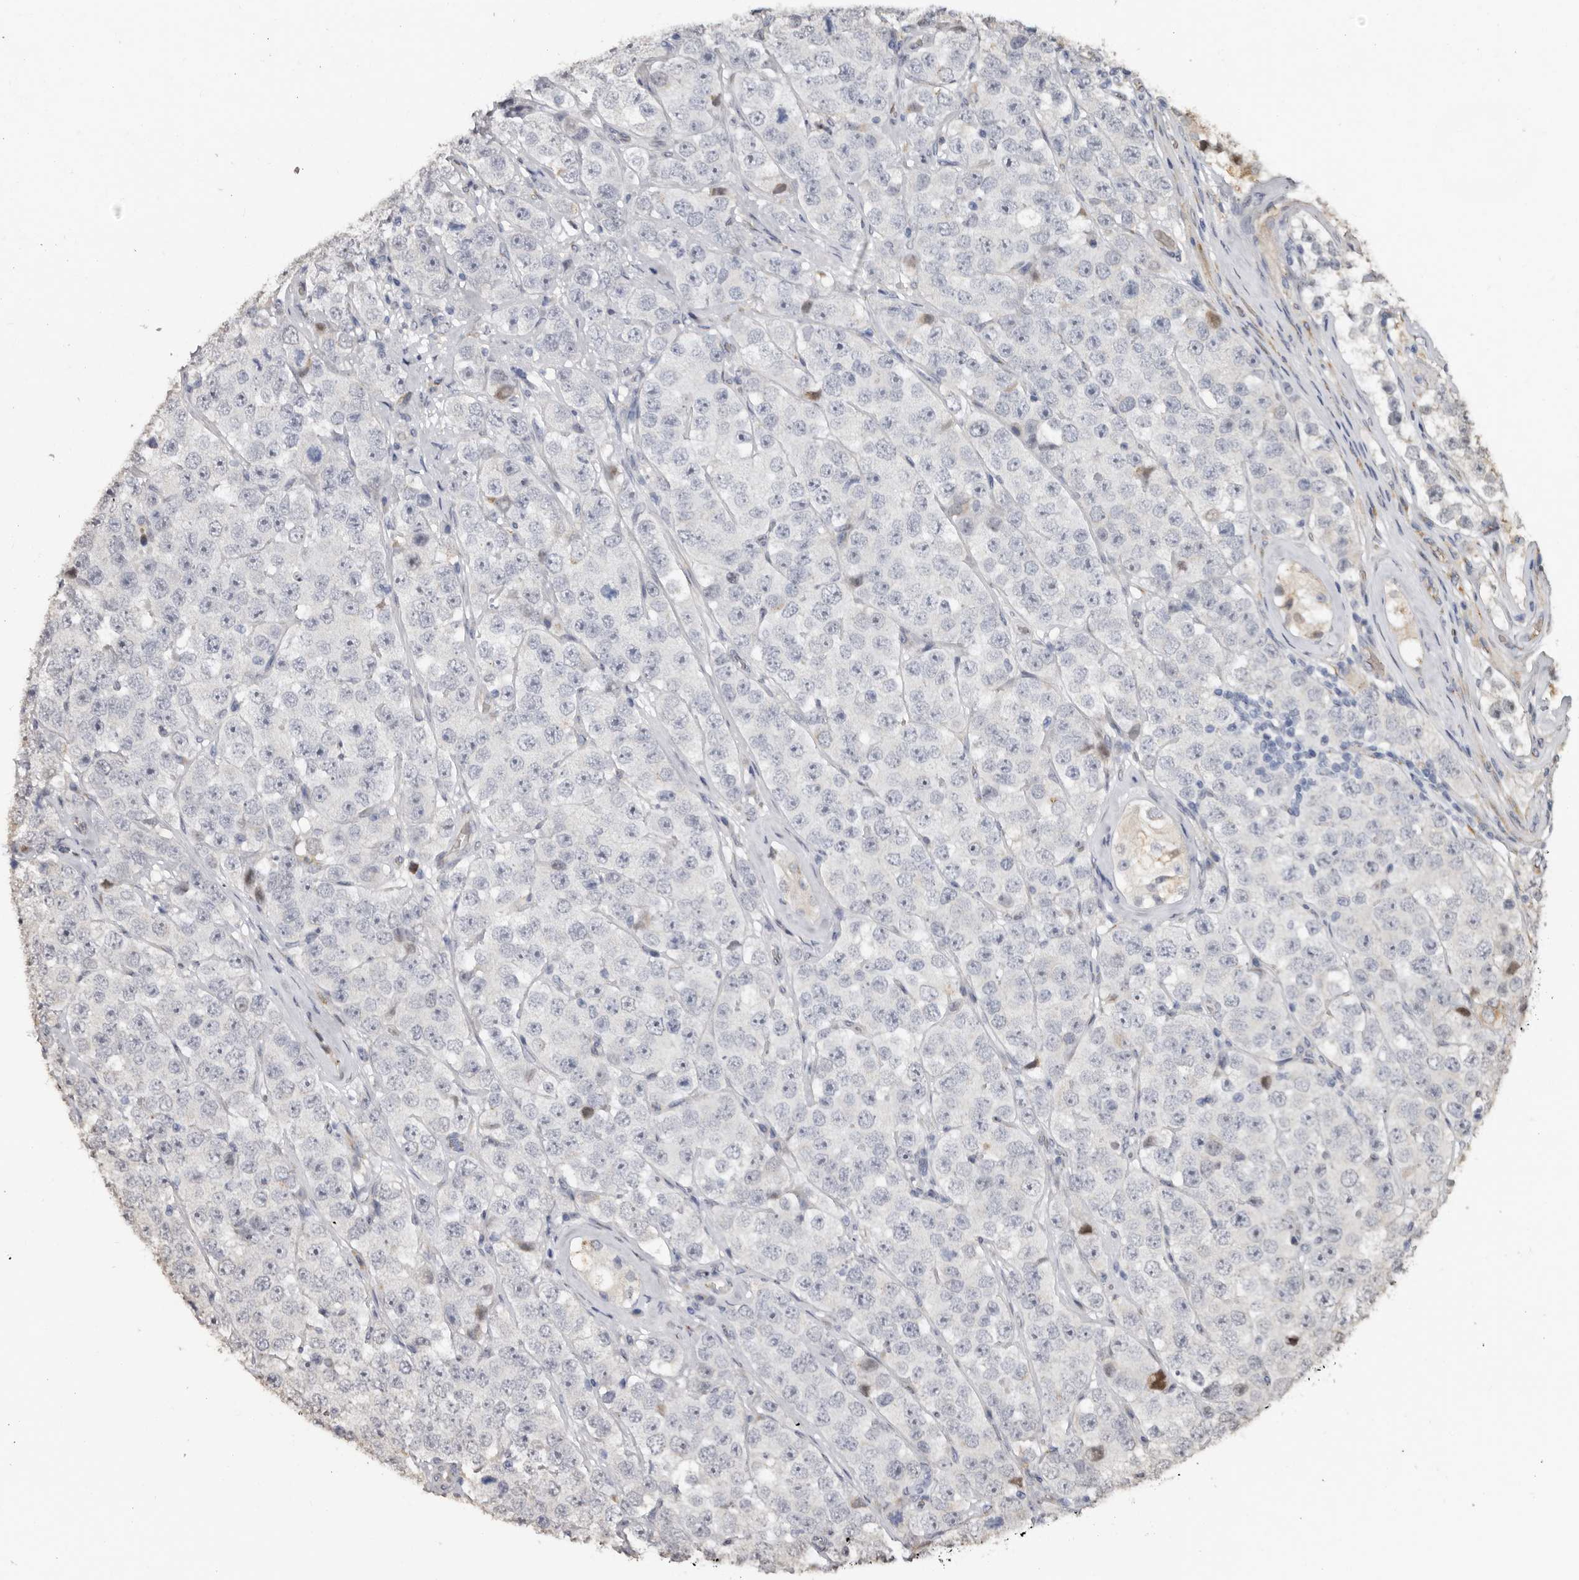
{"staining": {"intensity": "negative", "quantity": "none", "location": "none"}, "tissue": "testis cancer", "cell_type": "Tumor cells", "image_type": "cancer", "snomed": [{"axis": "morphology", "description": "Seminoma, NOS"}, {"axis": "topography", "description": "Testis"}], "caption": "DAB immunohistochemical staining of human testis seminoma displays no significant expression in tumor cells.", "gene": "ENTREP1", "patient": {"sex": "male", "age": 28}}